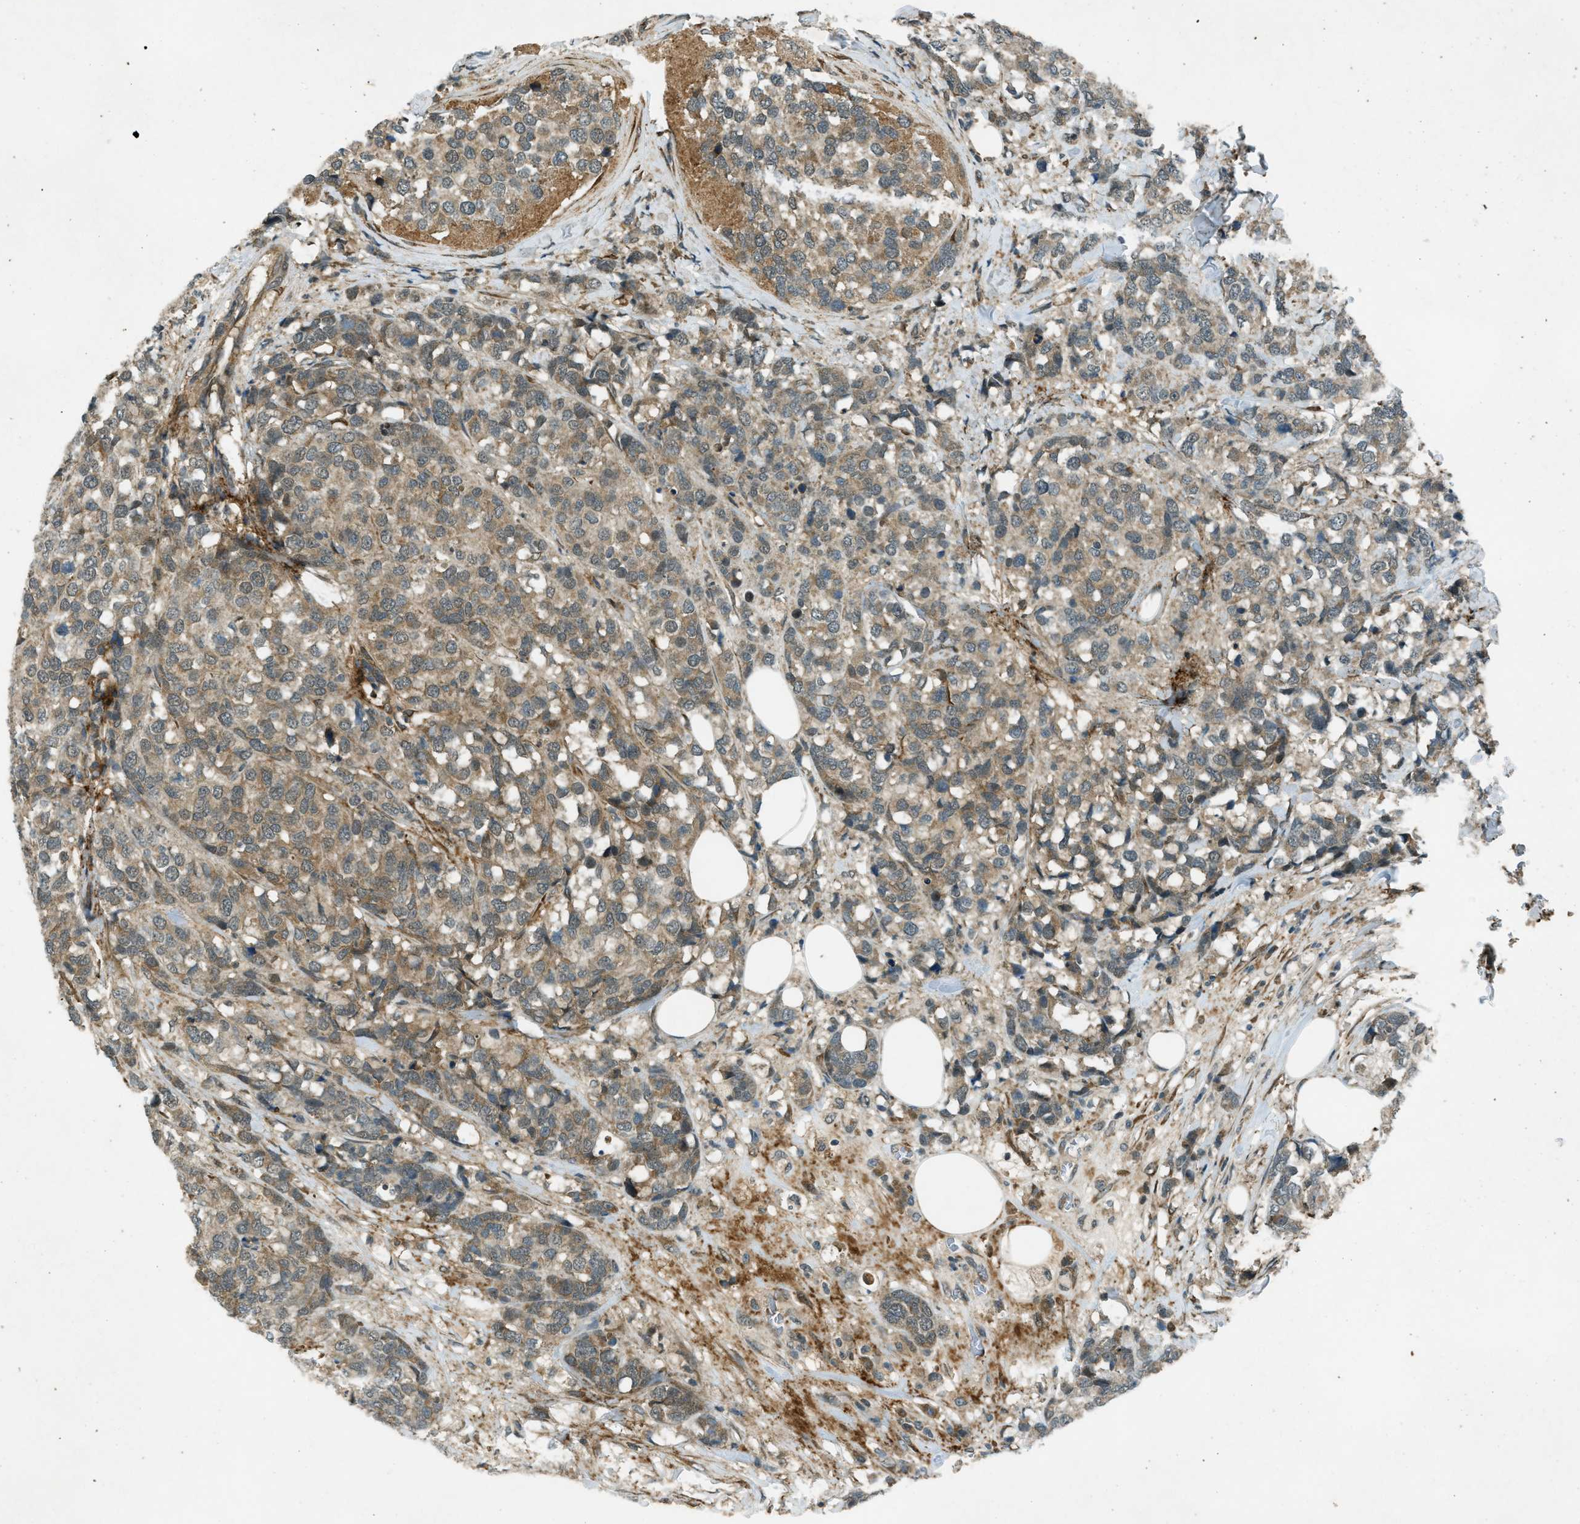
{"staining": {"intensity": "moderate", "quantity": "25%-75%", "location": "cytoplasmic/membranous"}, "tissue": "breast cancer", "cell_type": "Tumor cells", "image_type": "cancer", "snomed": [{"axis": "morphology", "description": "Lobular carcinoma"}, {"axis": "topography", "description": "Breast"}], "caption": "This is an image of immunohistochemistry (IHC) staining of breast lobular carcinoma, which shows moderate expression in the cytoplasmic/membranous of tumor cells.", "gene": "EIF2AK3", "patient": {"sex": "female", "age": 59}}